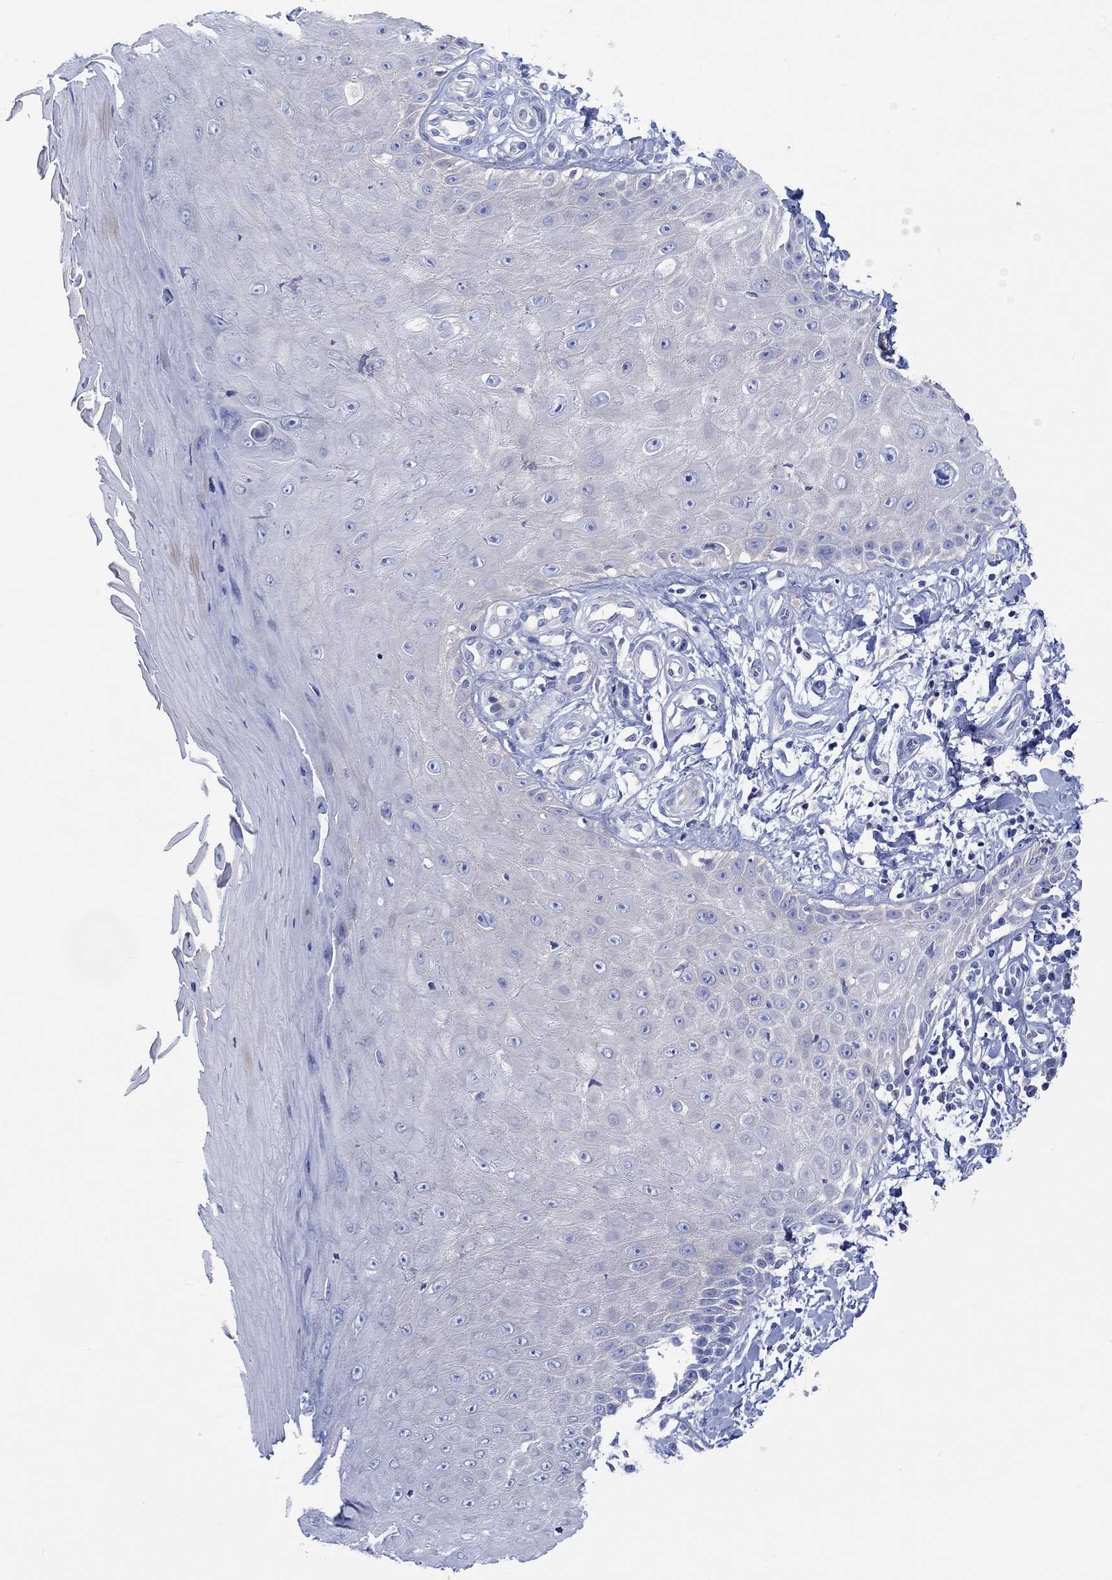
{"staining": {"intensity": "negative", "quantity": "none", "location": "none"}, "tissue": "skin", "cell_type": "Fibroblasts", "image_type": "normal", "snomed": [{"axis": "morphology", "description": "Normal tissue, NOS"}, {"axis": "morphology", "description": "Inflammation, NOS"}, {"axis": "morphology", "description": "Fibrosis, NOS"}, {"axis": "topography", "description": "Skin"}], "caption": "Immunohistochemical staining of benign skin shows no significant positivity in fibroblasts.", "gene": "REEP6", "patient": {"sex": "male", "age": 71}}